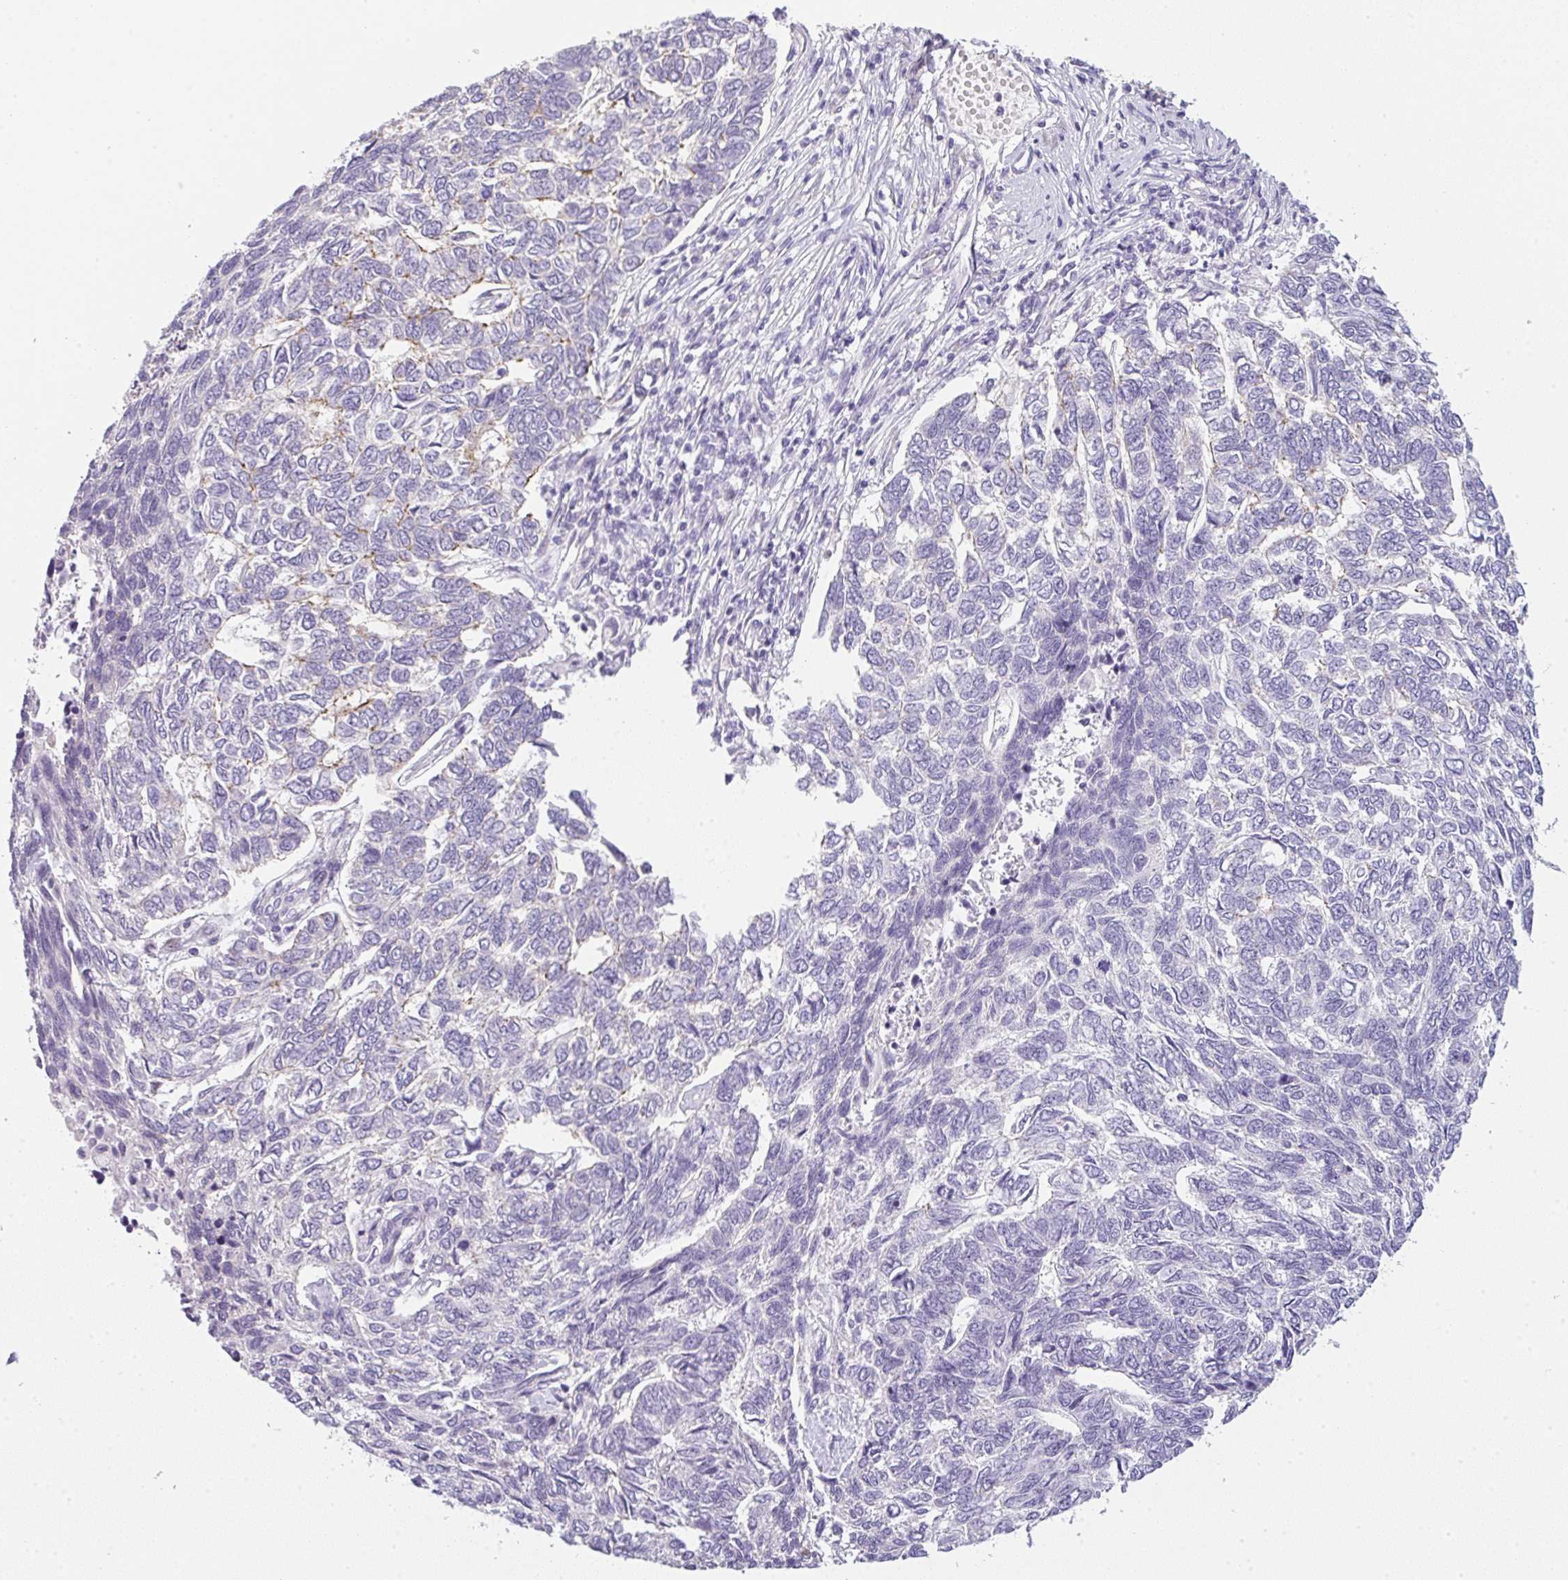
{"staining": {"intensity": "negative", "quantity": "none", "location": "none"}, "tissue": "skin cancer", "cell_type": "Tumor cells", "image_type": "cancer", "snomed": [{"axis": "morphology", "description": "Basal cell carcinoma"}, {"axis": "topography", "description": "Skin"}], "caption": "Skin basal cell carcinoma stained for a protein using immunohistochemistry (IHC) demonstrates no staining tumor cells.", "gene": "LPAR4", "patient": {"sex": "female", "age": 65}}